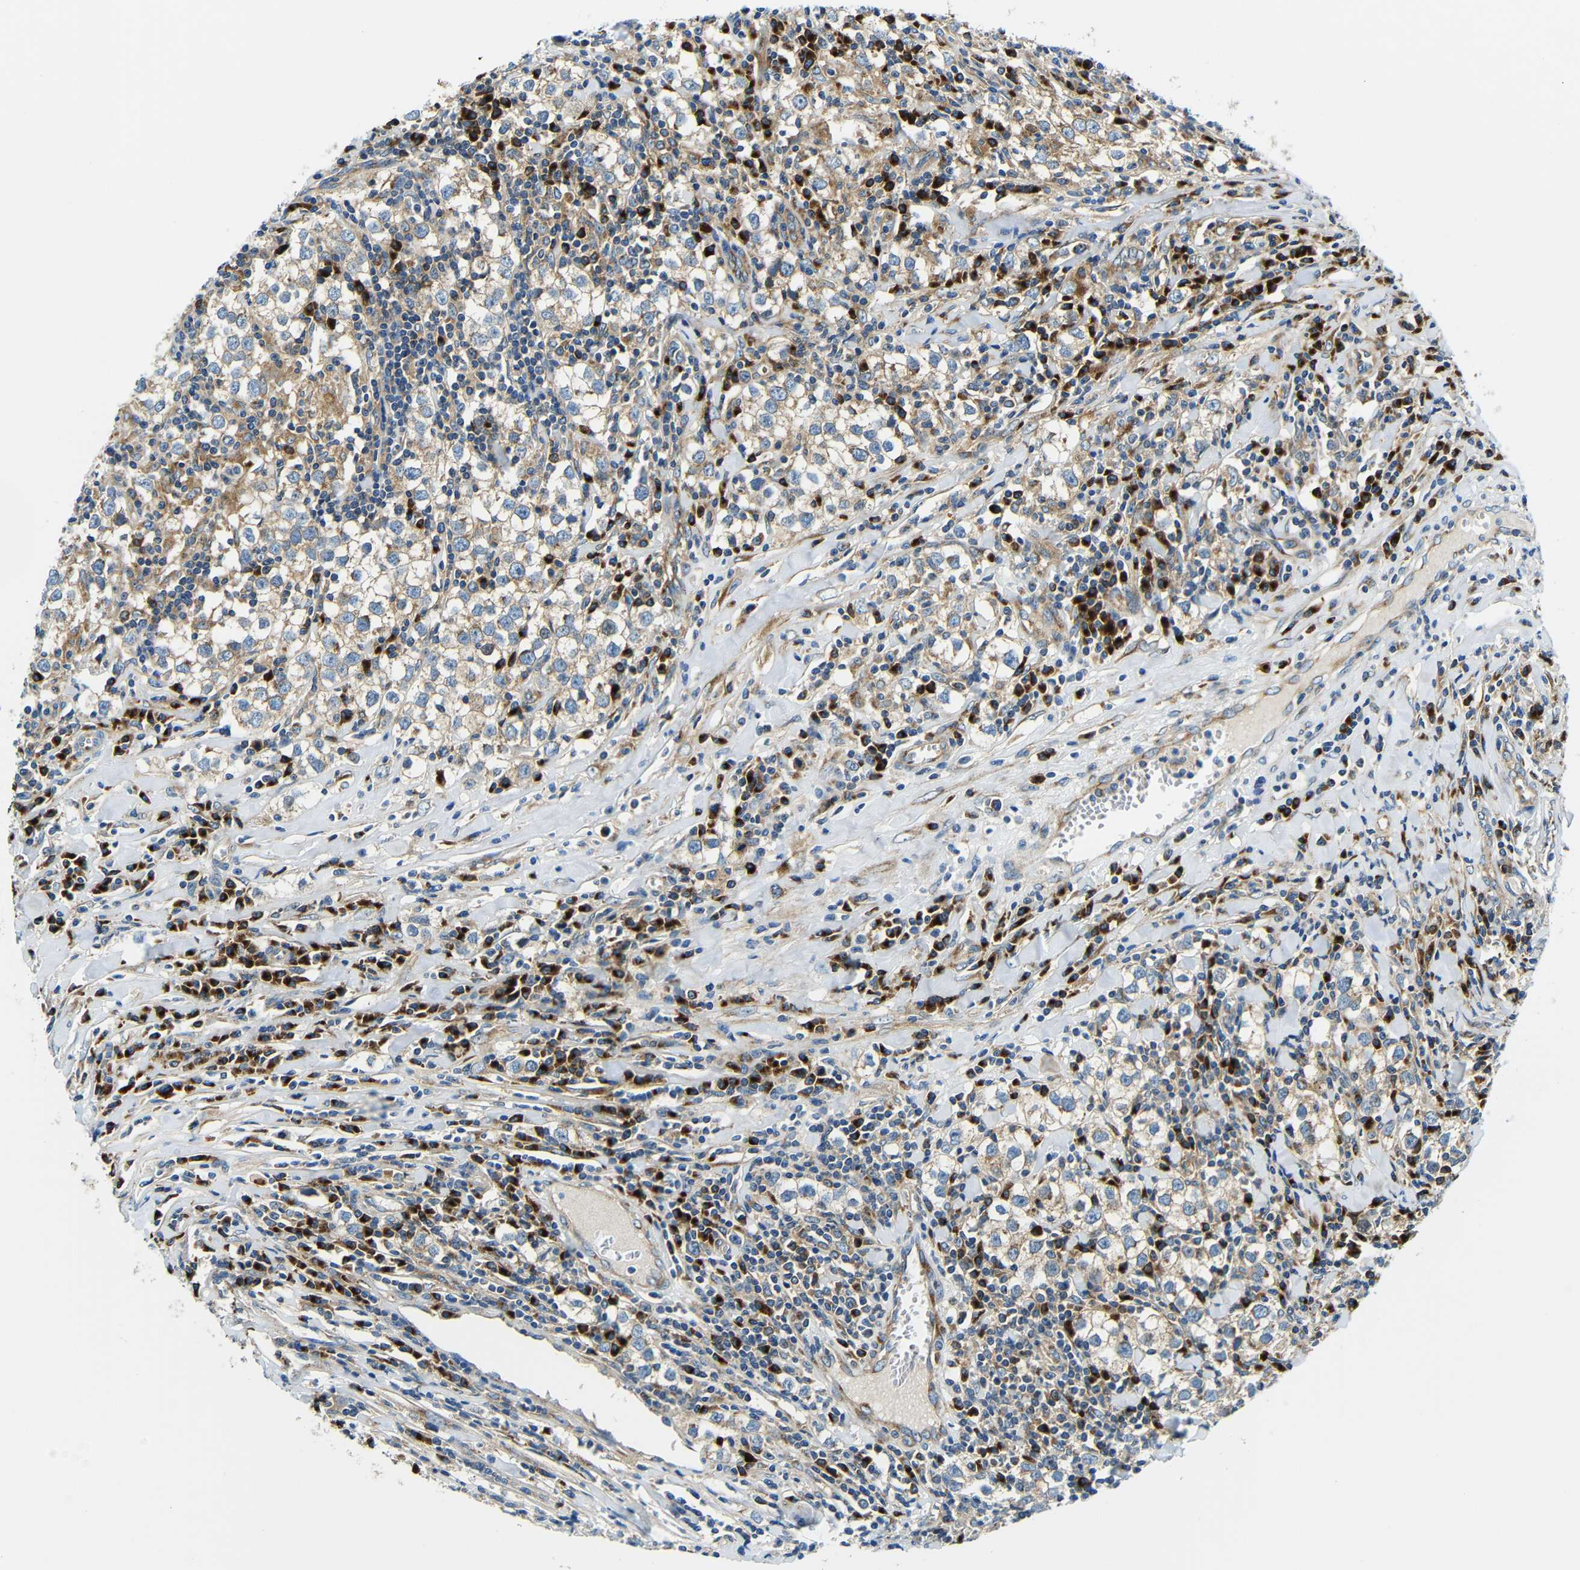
{"staining": {"intensity": "weak", "quantity": ">75%", "location": "cytoplasmic/membranous"}, "tissue": "testis cancer", "cell_type": "Tumor cells", "image_type": "cancer", "snomed": [{"axis": "morphology", "description": "Seminoma, NOS"}, {"axis": "morphology", "description": "Carcinoma, Embryonal, NOS"}, {"axis": "topography", "description": "Testis"}], "caption": "Weak cytoplasmic/membranous protein staining is seen in about >75% of tumor cells in embryonal carcinoma (testis). (Stains: DAB (3,3'-diaminobenzidine) in brown, nuclei in blue, Microscopy: brightfield microscopy at high magnification).", "gene": "USO1", "patient": {"sex": "male", "age": 36}}